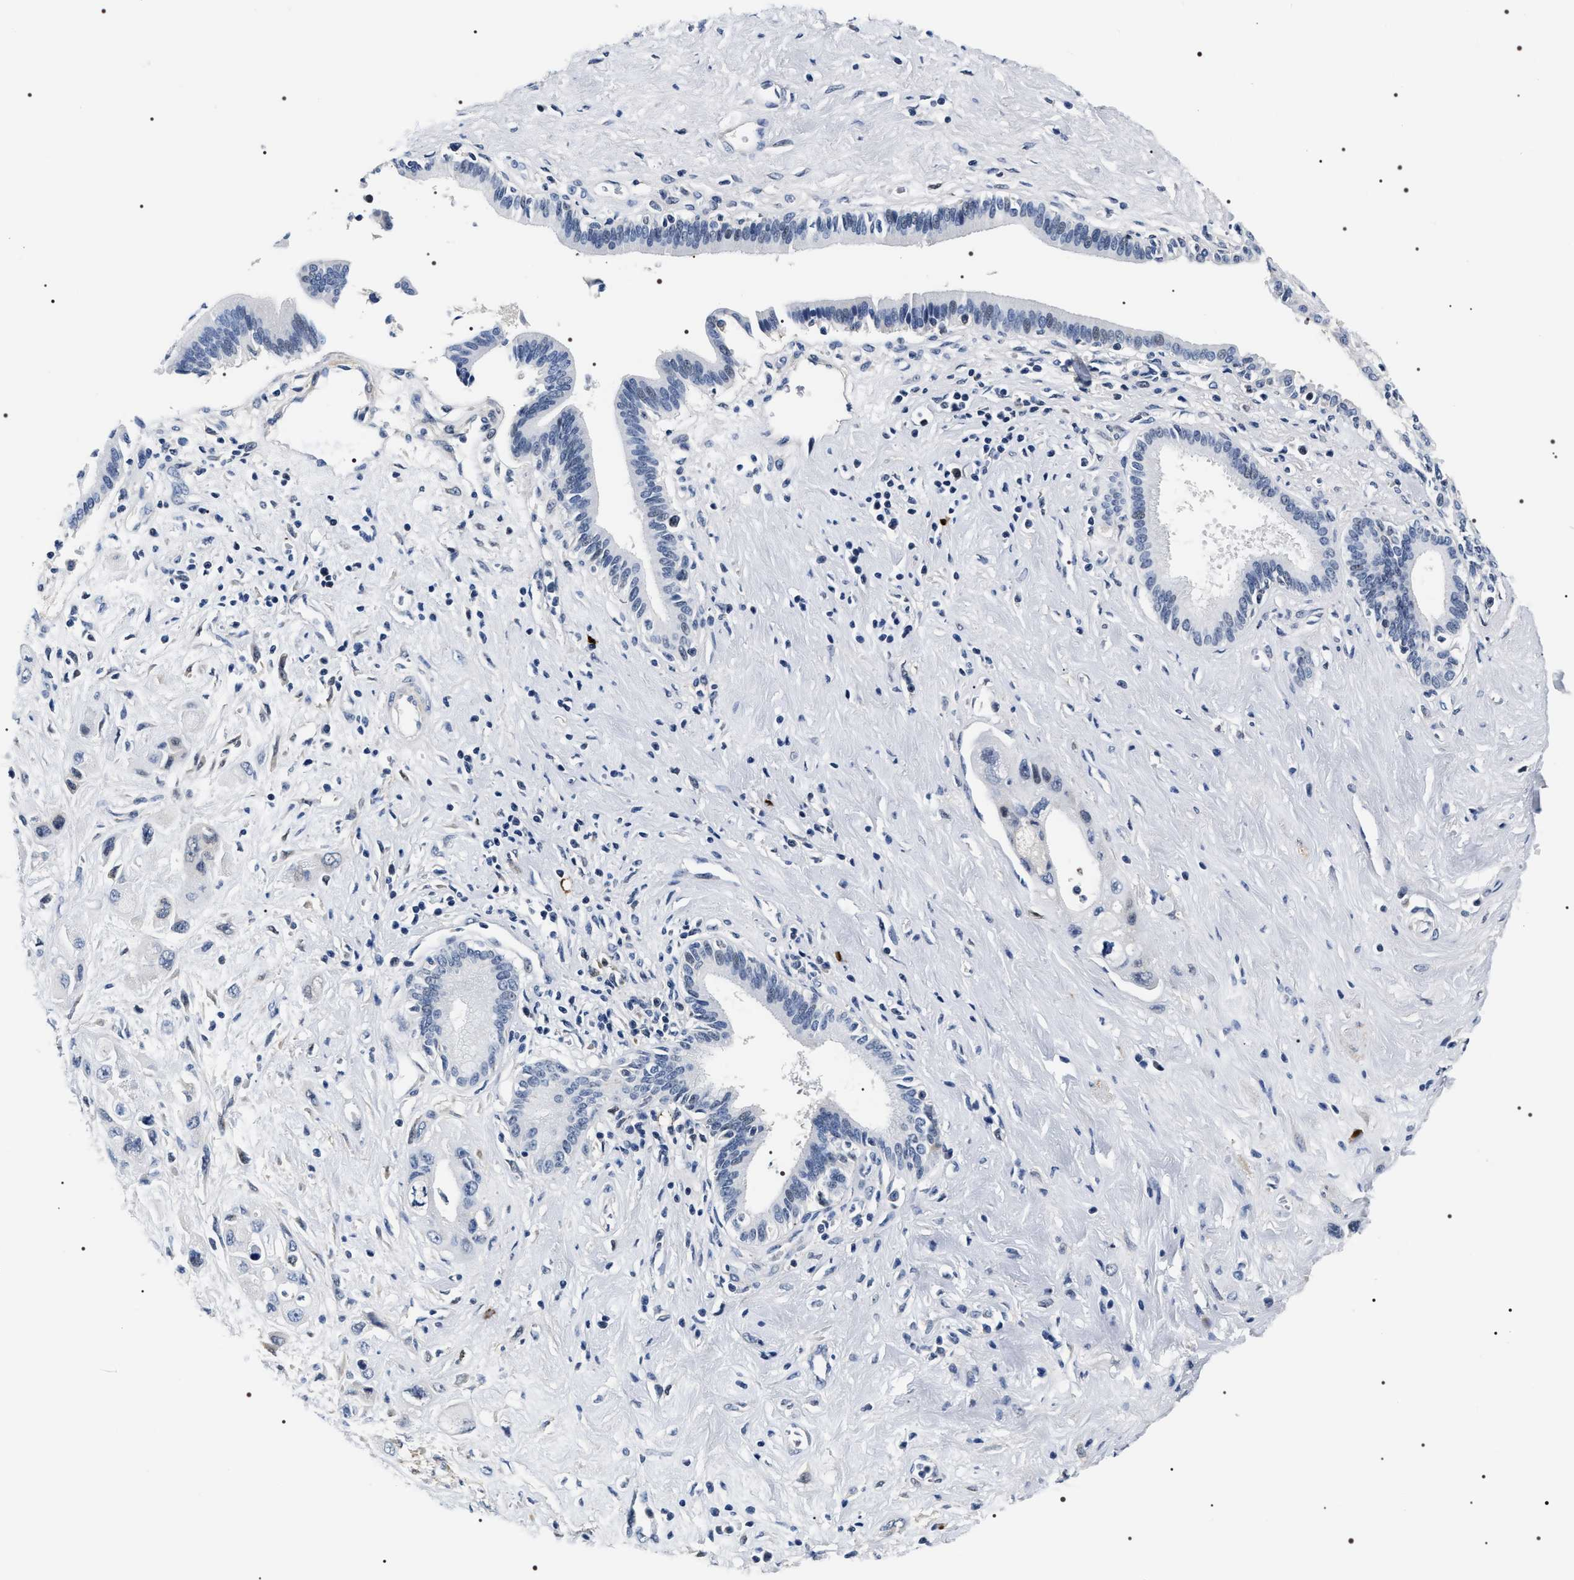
{"staining": {"intensity": "negative", "quantity": "none", "location": "none"}, "tissue": "pancreatic cancer", "cell_type": "Tumor cells", "image_type": "cancer", "snomed": [{"axis": "morphology", "description": "Adenocarcinoma, NOS"}, {"axis": "topography", "description": "Pancreas"}], "caption": "DAB (3,3'-diaminobenzidine) immunohistochemical staining of adenocarcinoma (pancreatic) exhibits no significant positivity in tumor cells. (DAB (3,3'-diaminobenzidine) immunohistochemistry visualized using brightfield microscopy, high magnification).", "gene": "BAG2", "patient": {"sex": "female", "age": 66}}